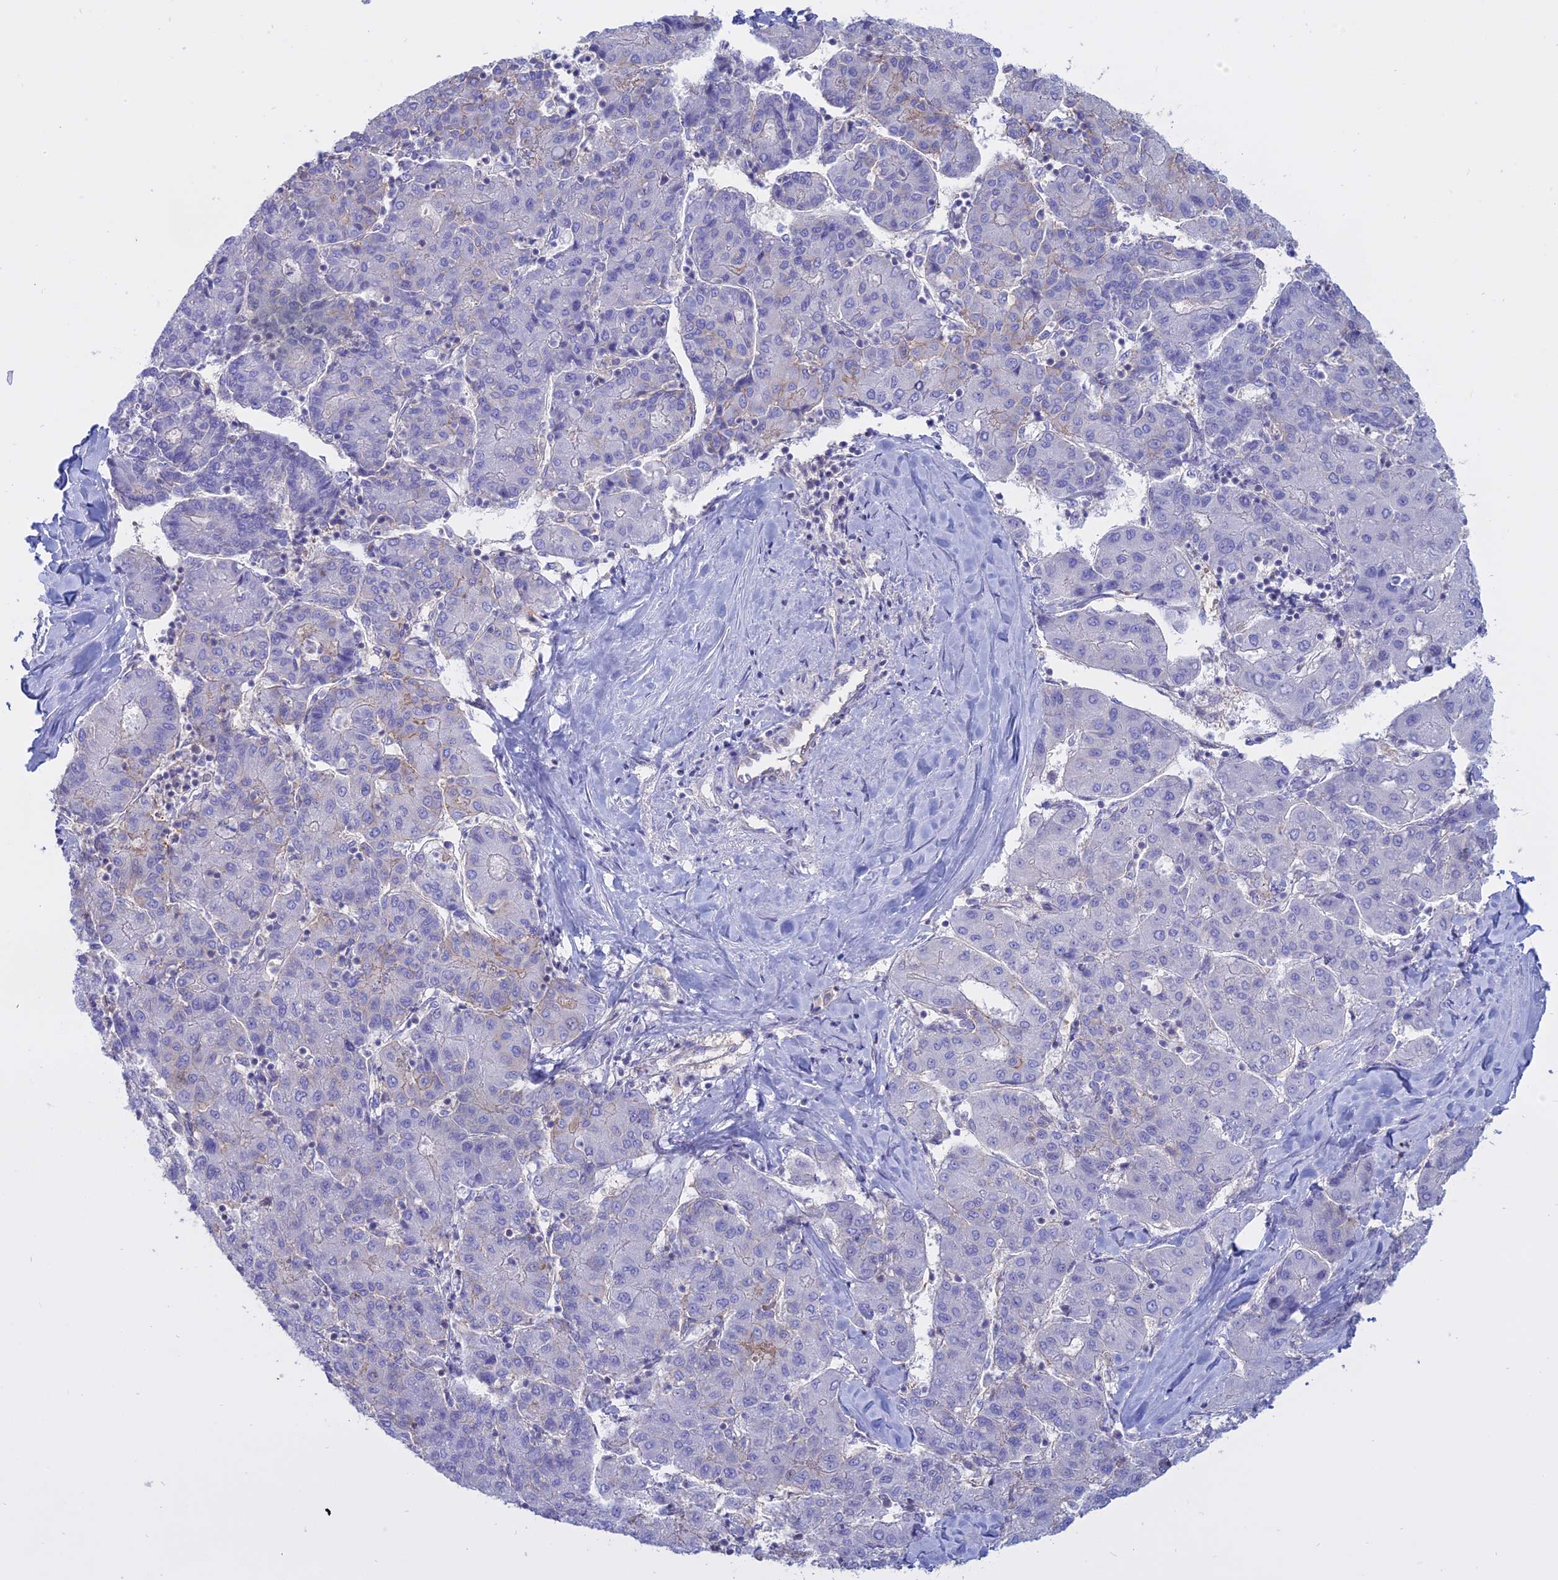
{"staining": {"intensity": "negative", "quantity": "none", "location": "none"}, "tissue": "liver cancer", "cell_type": "Tumor cells", "image_type": "cancer", "snomed": [{"axis": "morphology", "description": "Carcinoma, Hepatocellular, NOS"}, {"axis": "topography", "description": "Liver"}], "caption": "Human liver hepatocellular carcinoma stained for a protein using IHC displays no expression in tumor cells.", "gene": "AHCYL1", "patient": {"sex": "male", "age": 65}}